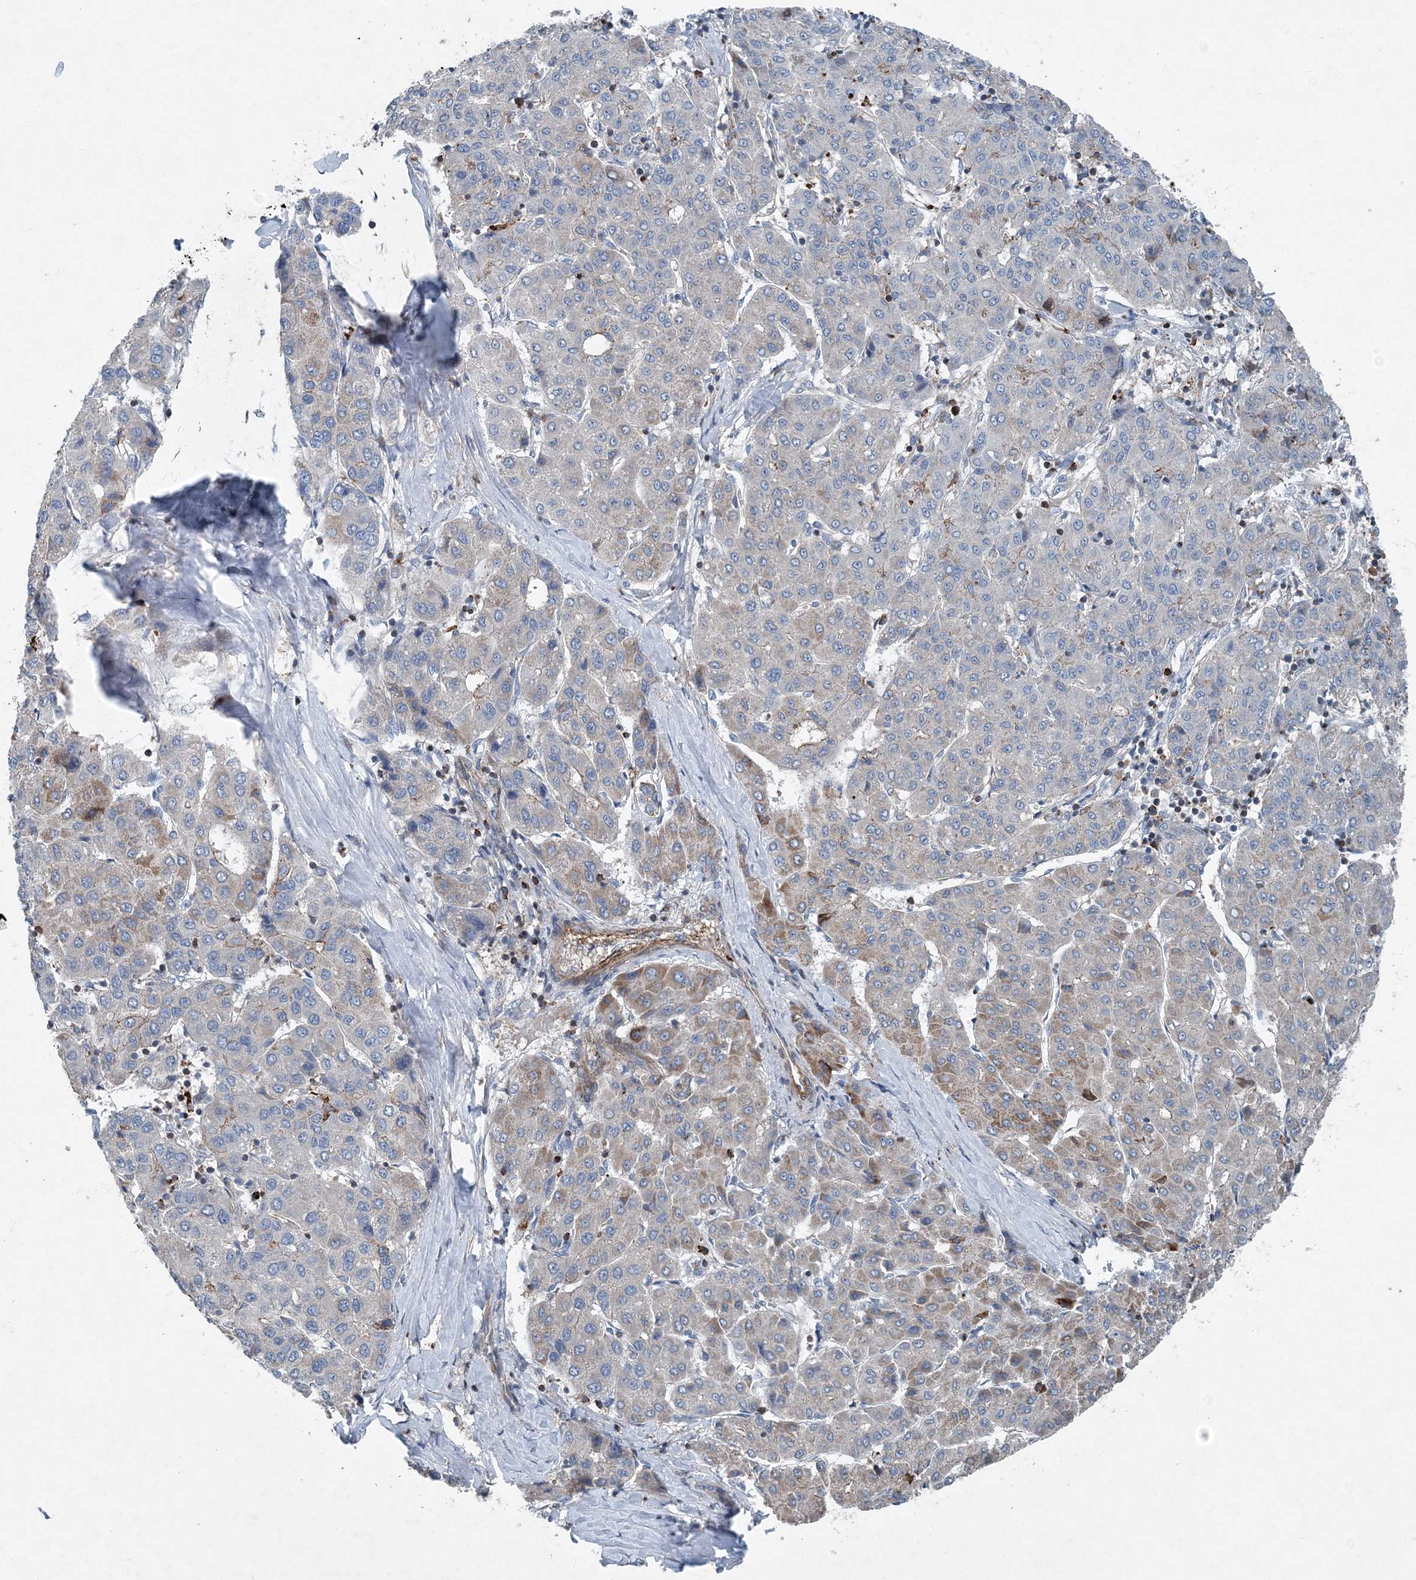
{"staining": {"intensity": "moderate", "quantity": "<25%", "location": "cytoplasmic/membranous"}, "tissue": "liver cancer", "cell_type": "Tumor cells", "image_type": "cancer", "snomed": [{"axis": "morphology", "description": "Carcinoma, Hepatocellular, NOS"}, {"axis": "topography", "description": "Liver"}], "caption": "This micrograph demonstrates immunohistochemistry staining of human liver cancer, with low moderate cytoplasmic/membranous staining in about <25% of tumor cells.", "gene": "DGUOK", "patient": {"sex": "male", "age": 65}}